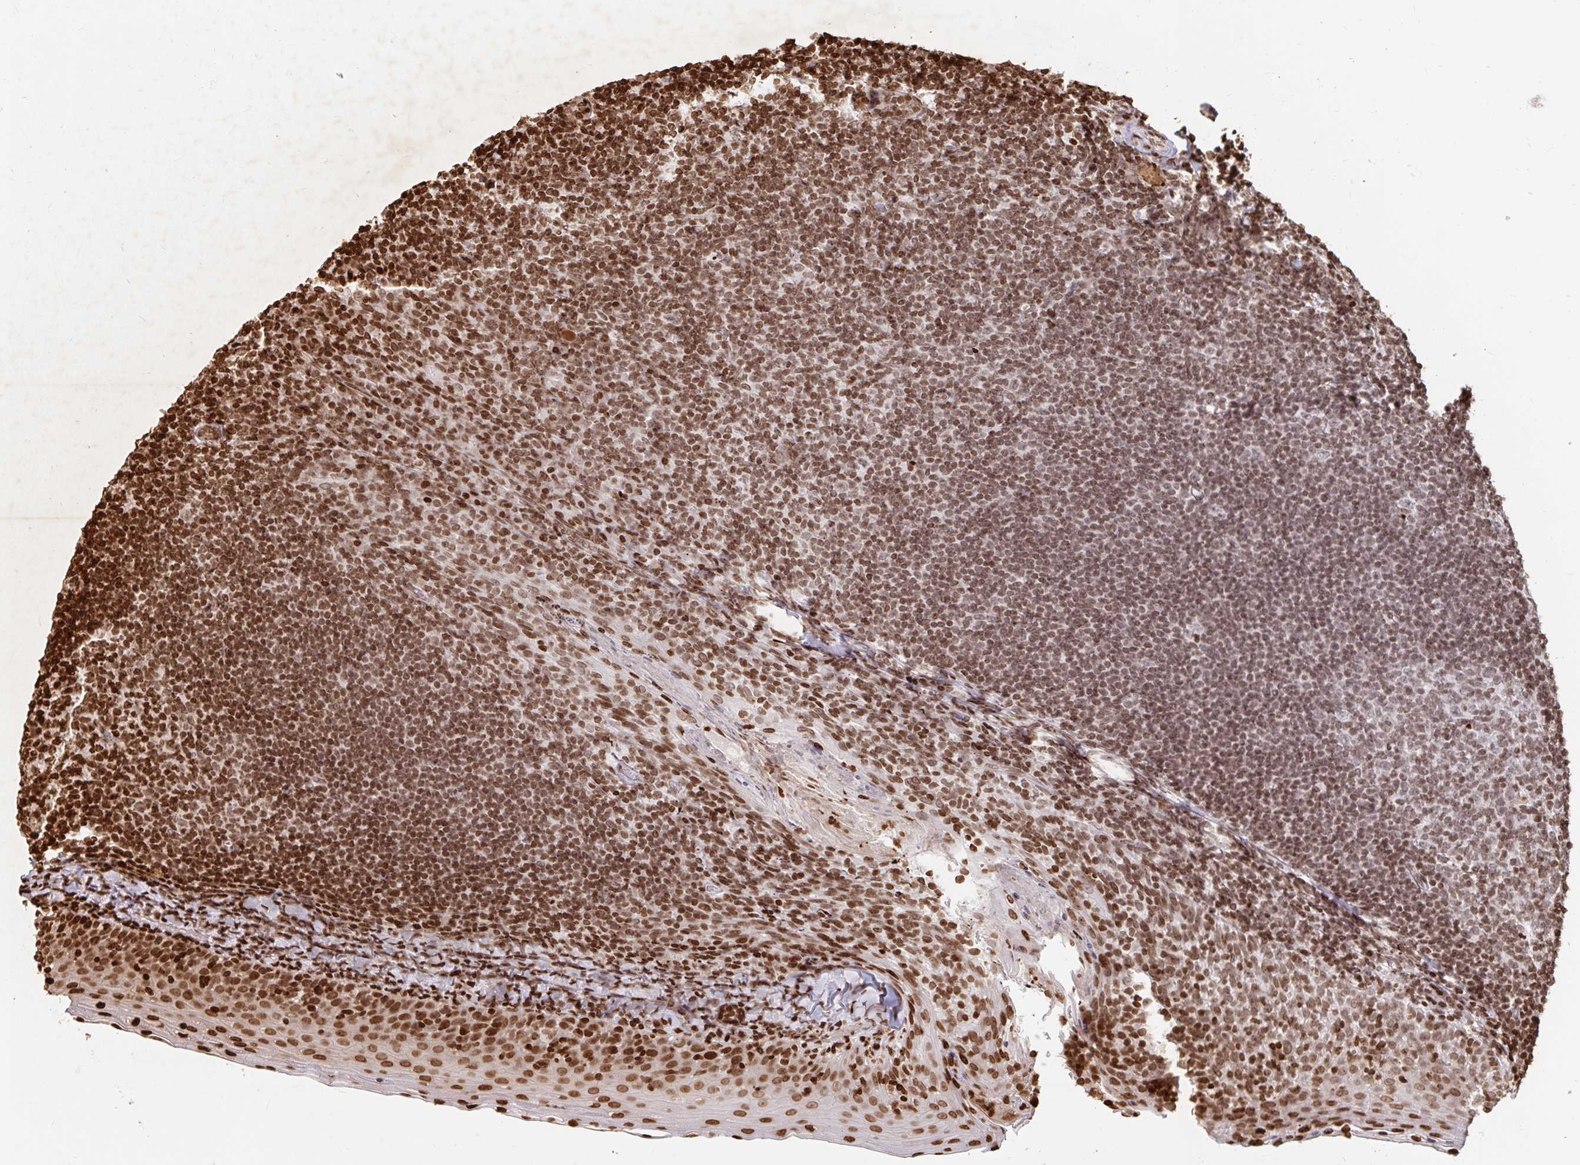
{"staining": {"intensity": "strong", "quantity": ">75%", "location": "nuclear"}, "tissue": "tonsil", "cell_type": "Germinal center cells", "image_type": "normal", "snomed": [{"axis": "morphology", "description": "Normal tissue, NOS"}, {"axis": "topography", "description": "Tonsil"}], "caption": "A micrograph showing strong nuclear expression in approximately >75% of germinal center cells in benign tonsil, as visualized by brown immunohistochemical staining.", "gene": "H2BC5", "patient": {"sex": "female", "age": 10}}